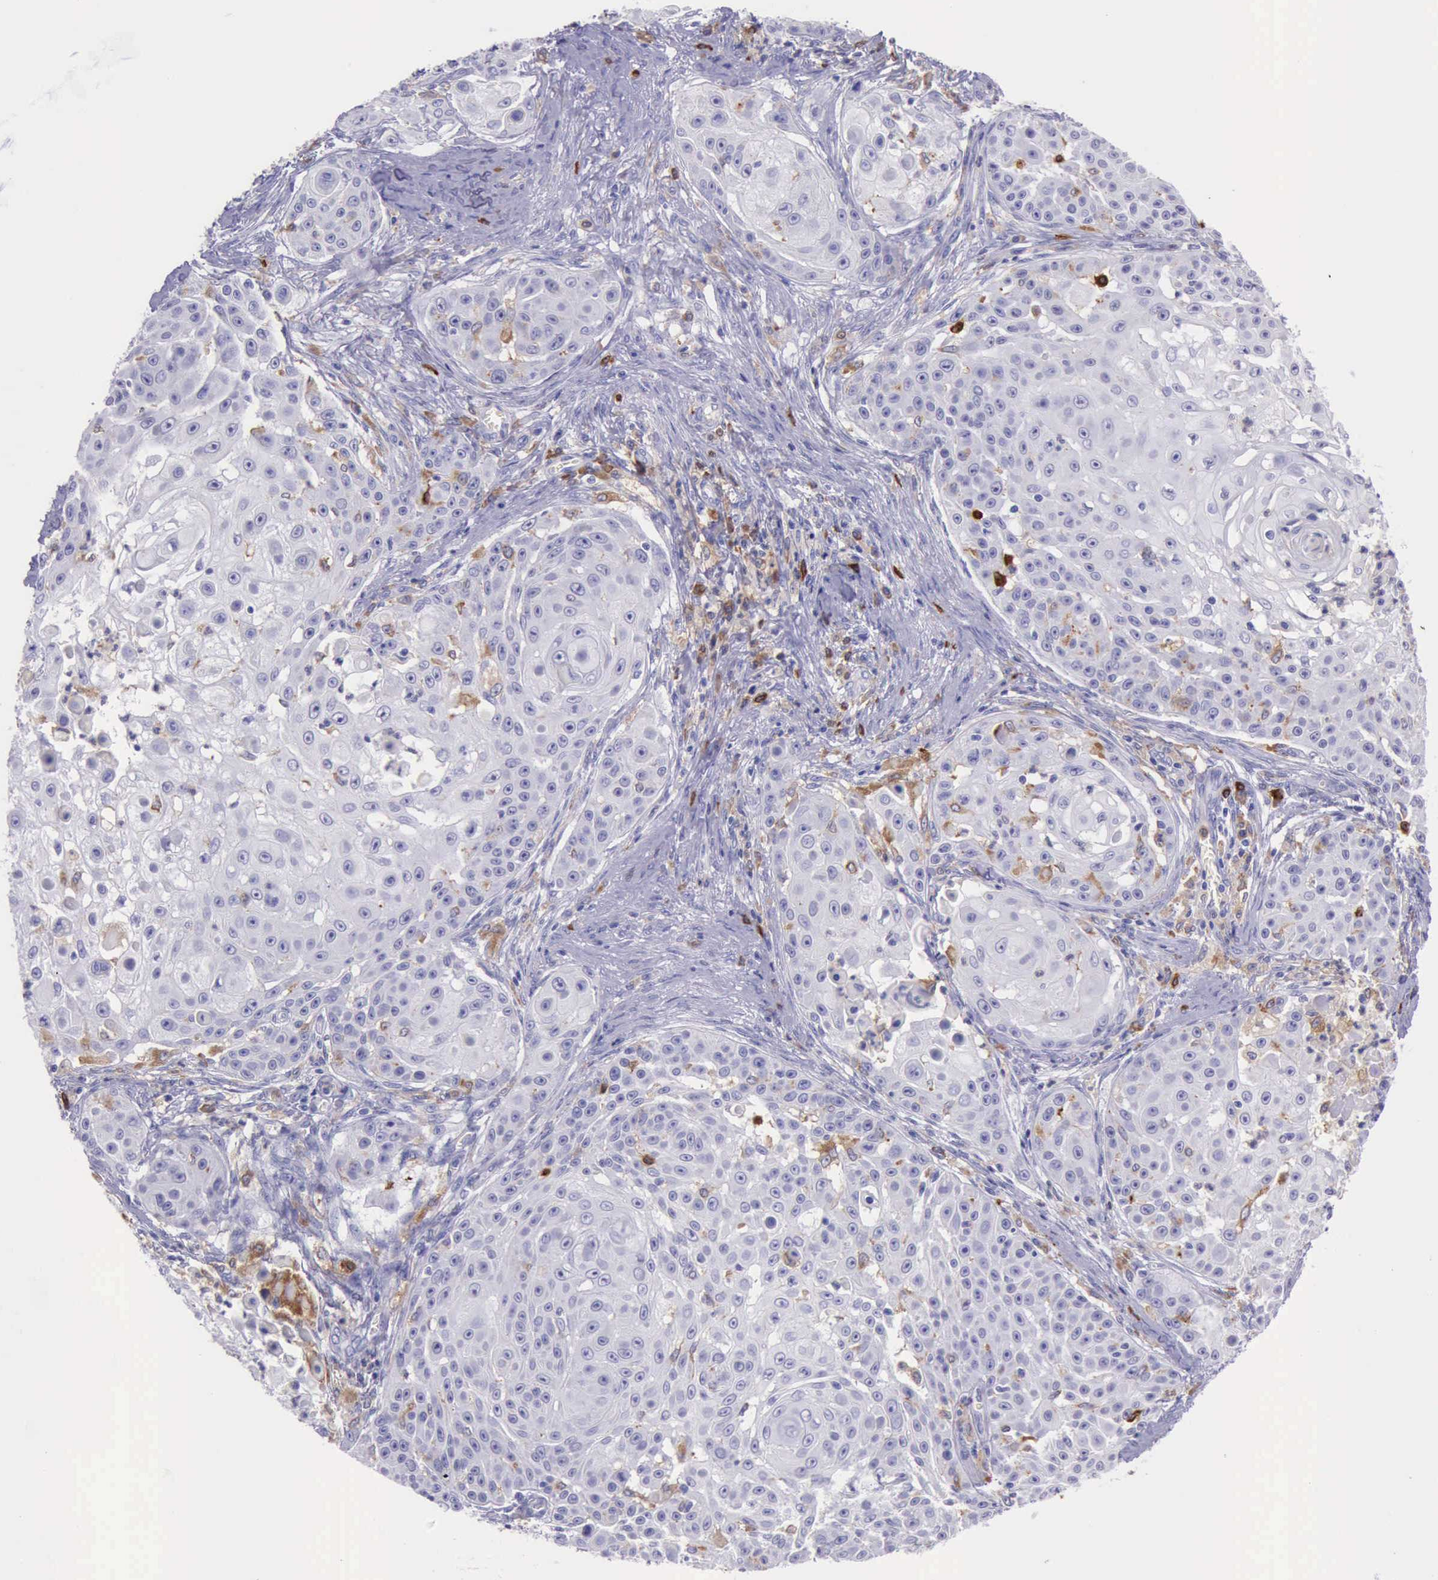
{"staining": {"intensity": "negative", "quantity": "none", "location": "none"}, "tissue": "skin cancer", "cell_type": "Tumor cells", "image_type": "cancer", "snomed": [{"axis": "morphology", "description": "Squamous cell carcinoma, NOS"}, {"axis": "topography", "description": "Skin"}], "caption": "Immunohistochemistry photomicrograph of skin squamous cell carcinoma stained for a protein (brown), which demonstrates no staining in tumor cells.", "gene": "BTK", "patient": {"sex": "female", "age": 57}}